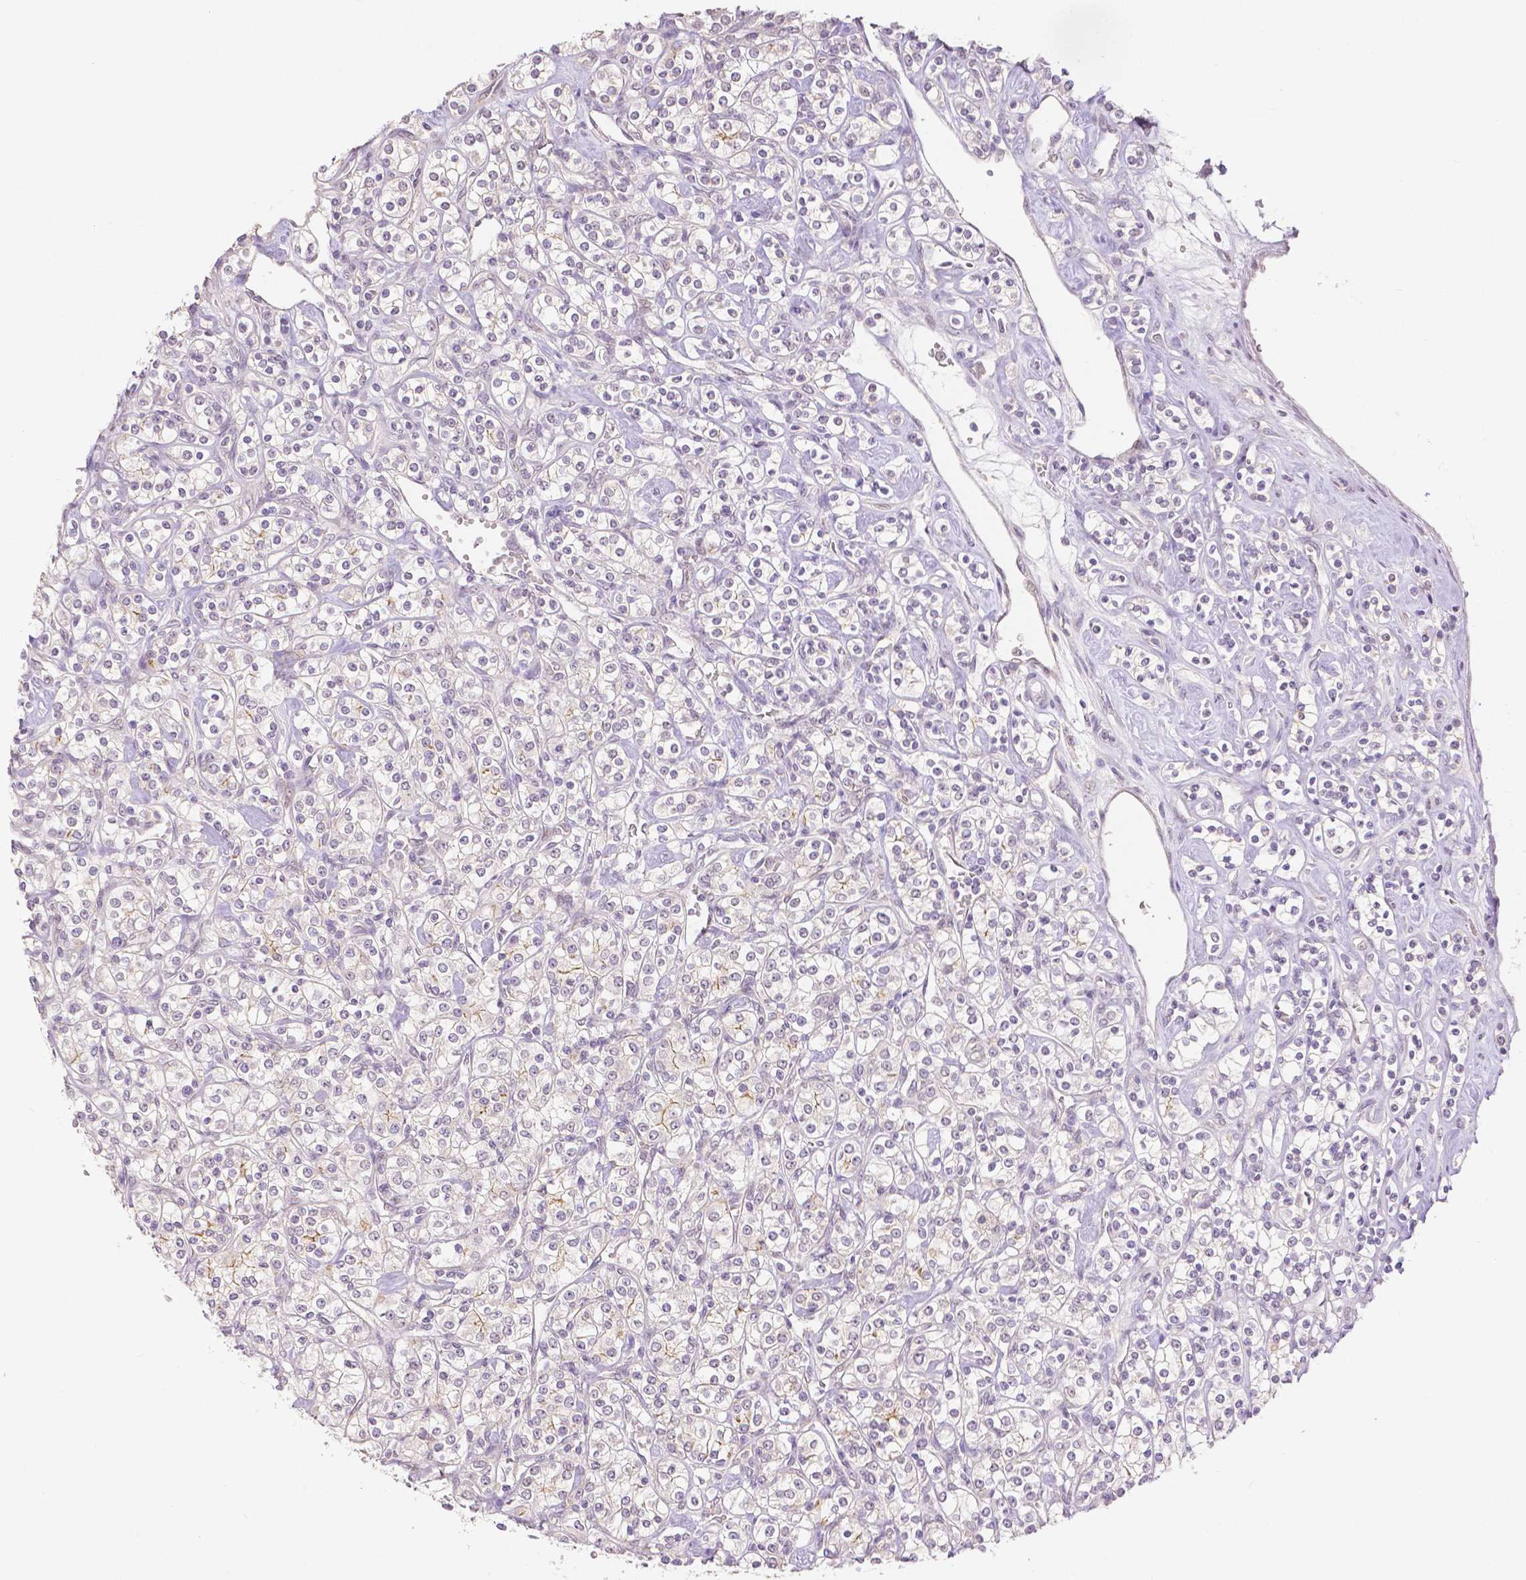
{"staining": {"intensity": "negative", "quantity": "none", "location": "none"}, "tissue": "renal cancer", "cell_type": "Tumor cells", "image_type": "cancer", "snomed": [{"axis": "morphology", "description": "Adenocarcinoma, NOS"}, {"axis": "topography", "description": "Kidney"}], "caption": "Renal cancer was stained to show a protein in brown. There is no significant expression in tumor cells. (DAB (3,3'-diaminobenzidine) immunohistochemistry (IHC) visualized using brightfield microscopy, high magnification).", "gene": "OCLN", "patient": {"sex": "male", "age": 77}}